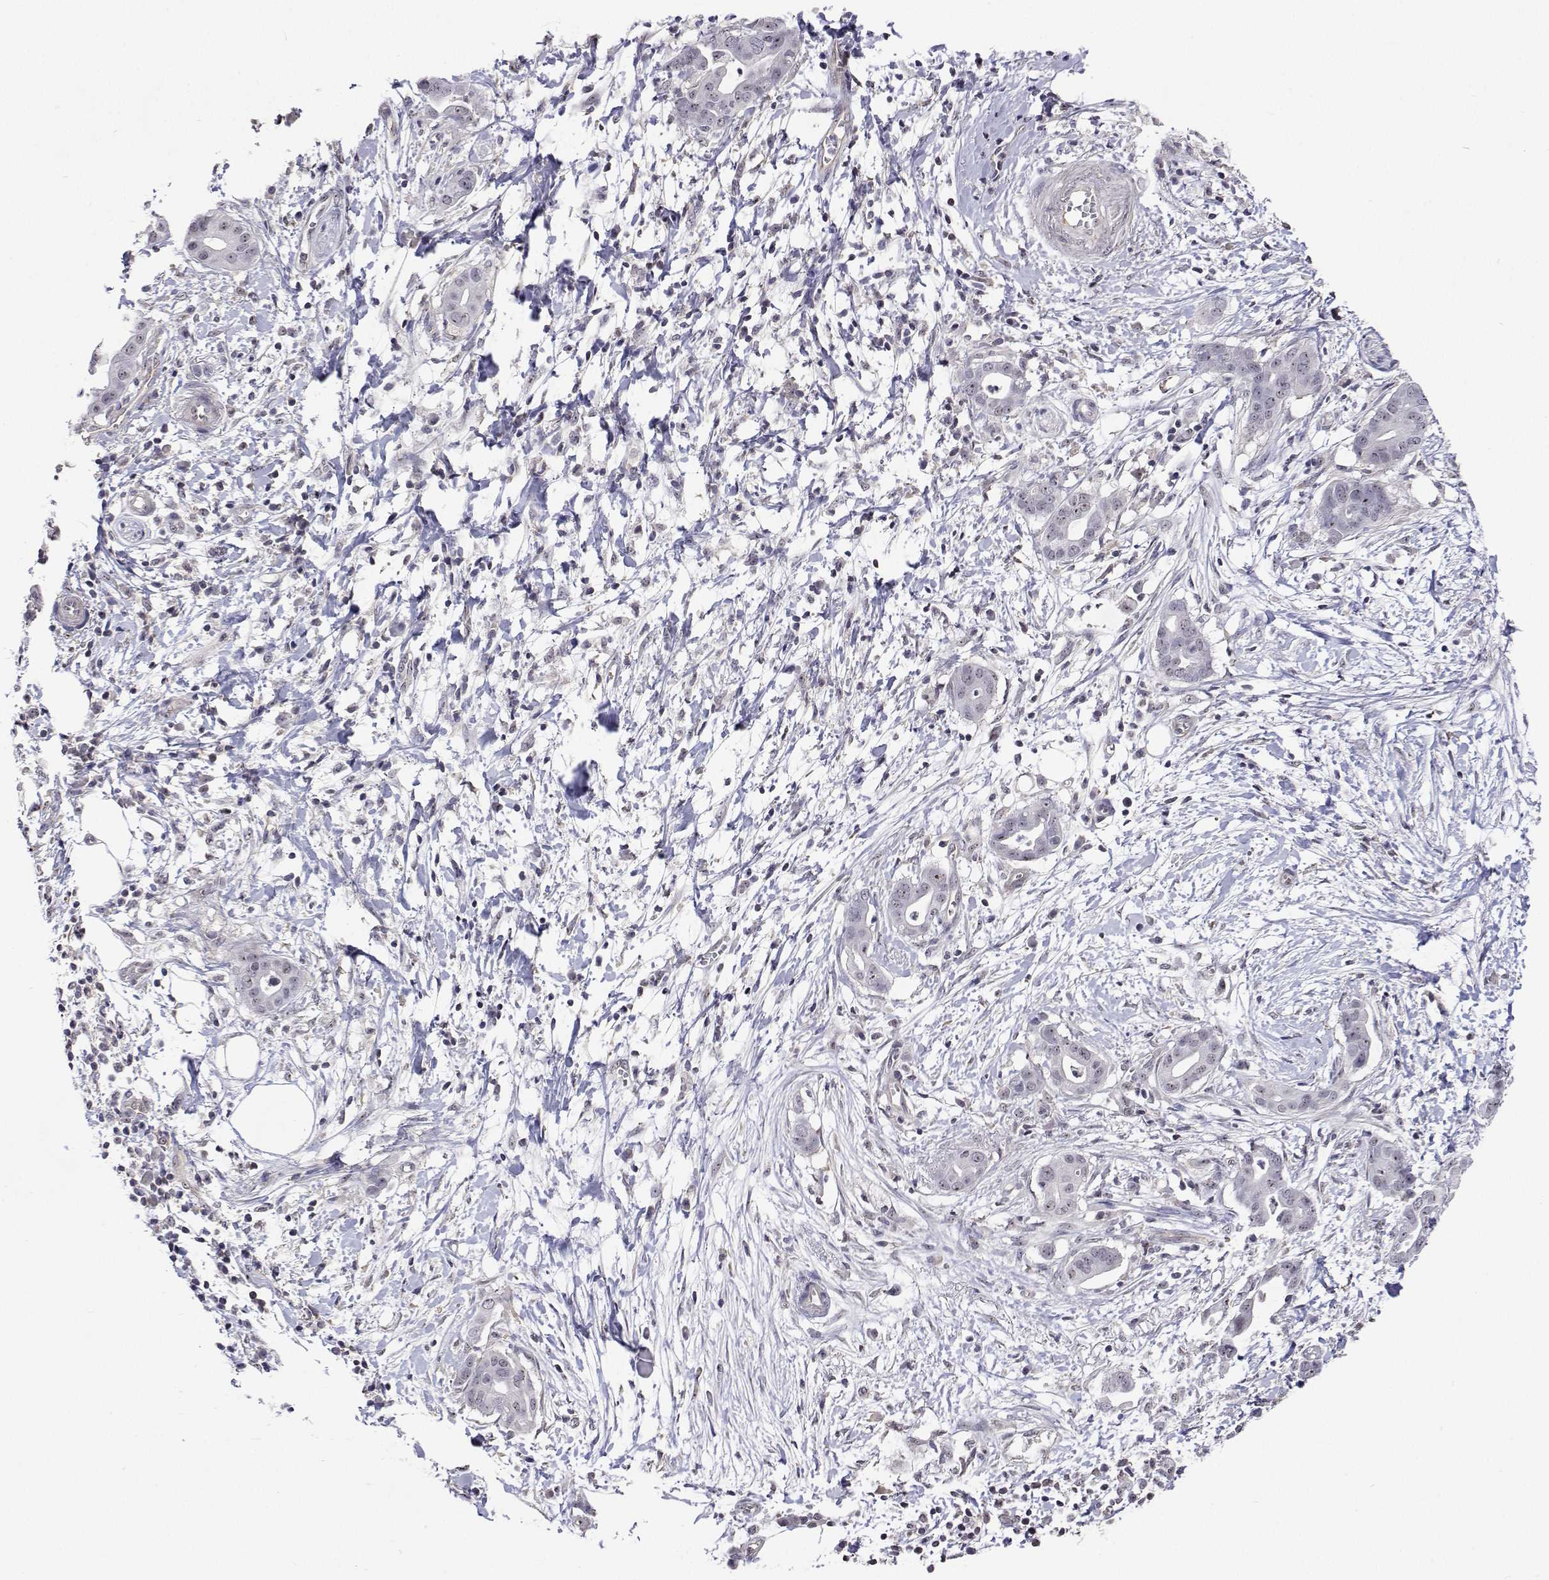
{"staining": {"intensity": "negative", "quantity": "none", "location": "none"}, "tissue": "pancreatic cancer", "cell_type": "Tumor cells", "image_type": "cancer", "snomed": [{"axis": "morphology", "description": "Adenocarcinoma, NOS"}, {"axis": "topography", "description": "Pancreas"}], "caption": "A micrograph of human pancreatic cancer is negative for staining in tumor cells.", "gene": "NHP2", "patient": {"sex": "male", "age": 61}}